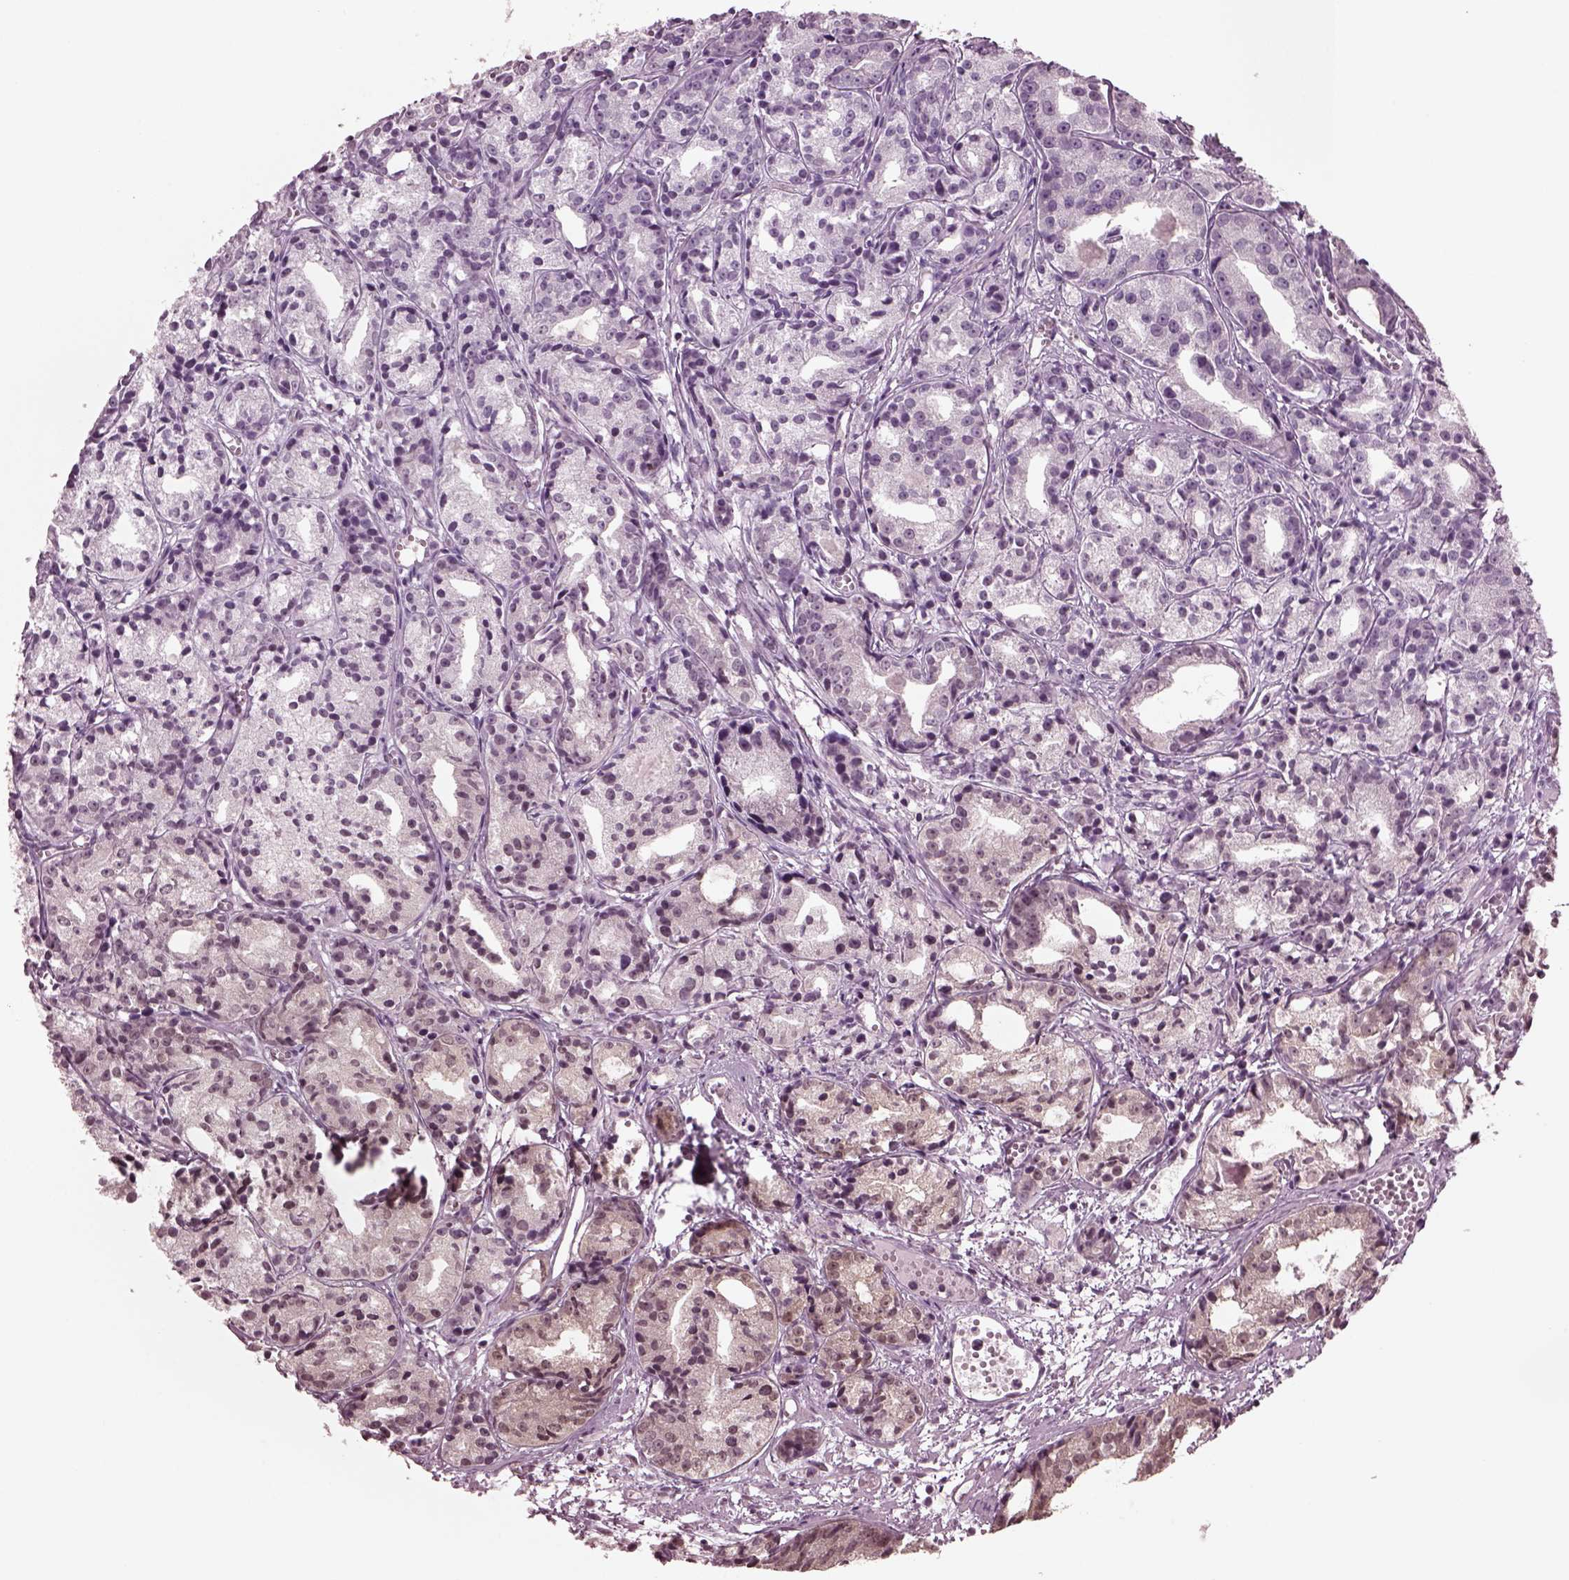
{"staining": {"intensity": "negative", "quantity": "none", "location": "none"}, "tissue": "prostate cancer", "cell_type": "Tumor cells", "image_type": "cancer", "snomed": [{"axis": "morphology", "description": "Adenocarcinoma, Medium grade"}, {"axis": "topography", "description": "Prostate"}], "caption": "Prostate adenocarcinoma (medium-grade) was stained to show a protein in brown. There is no significant positivity in tumor cells.", "gene": "RUVBL2", "patient": {"sex": "male", "age": 74}}